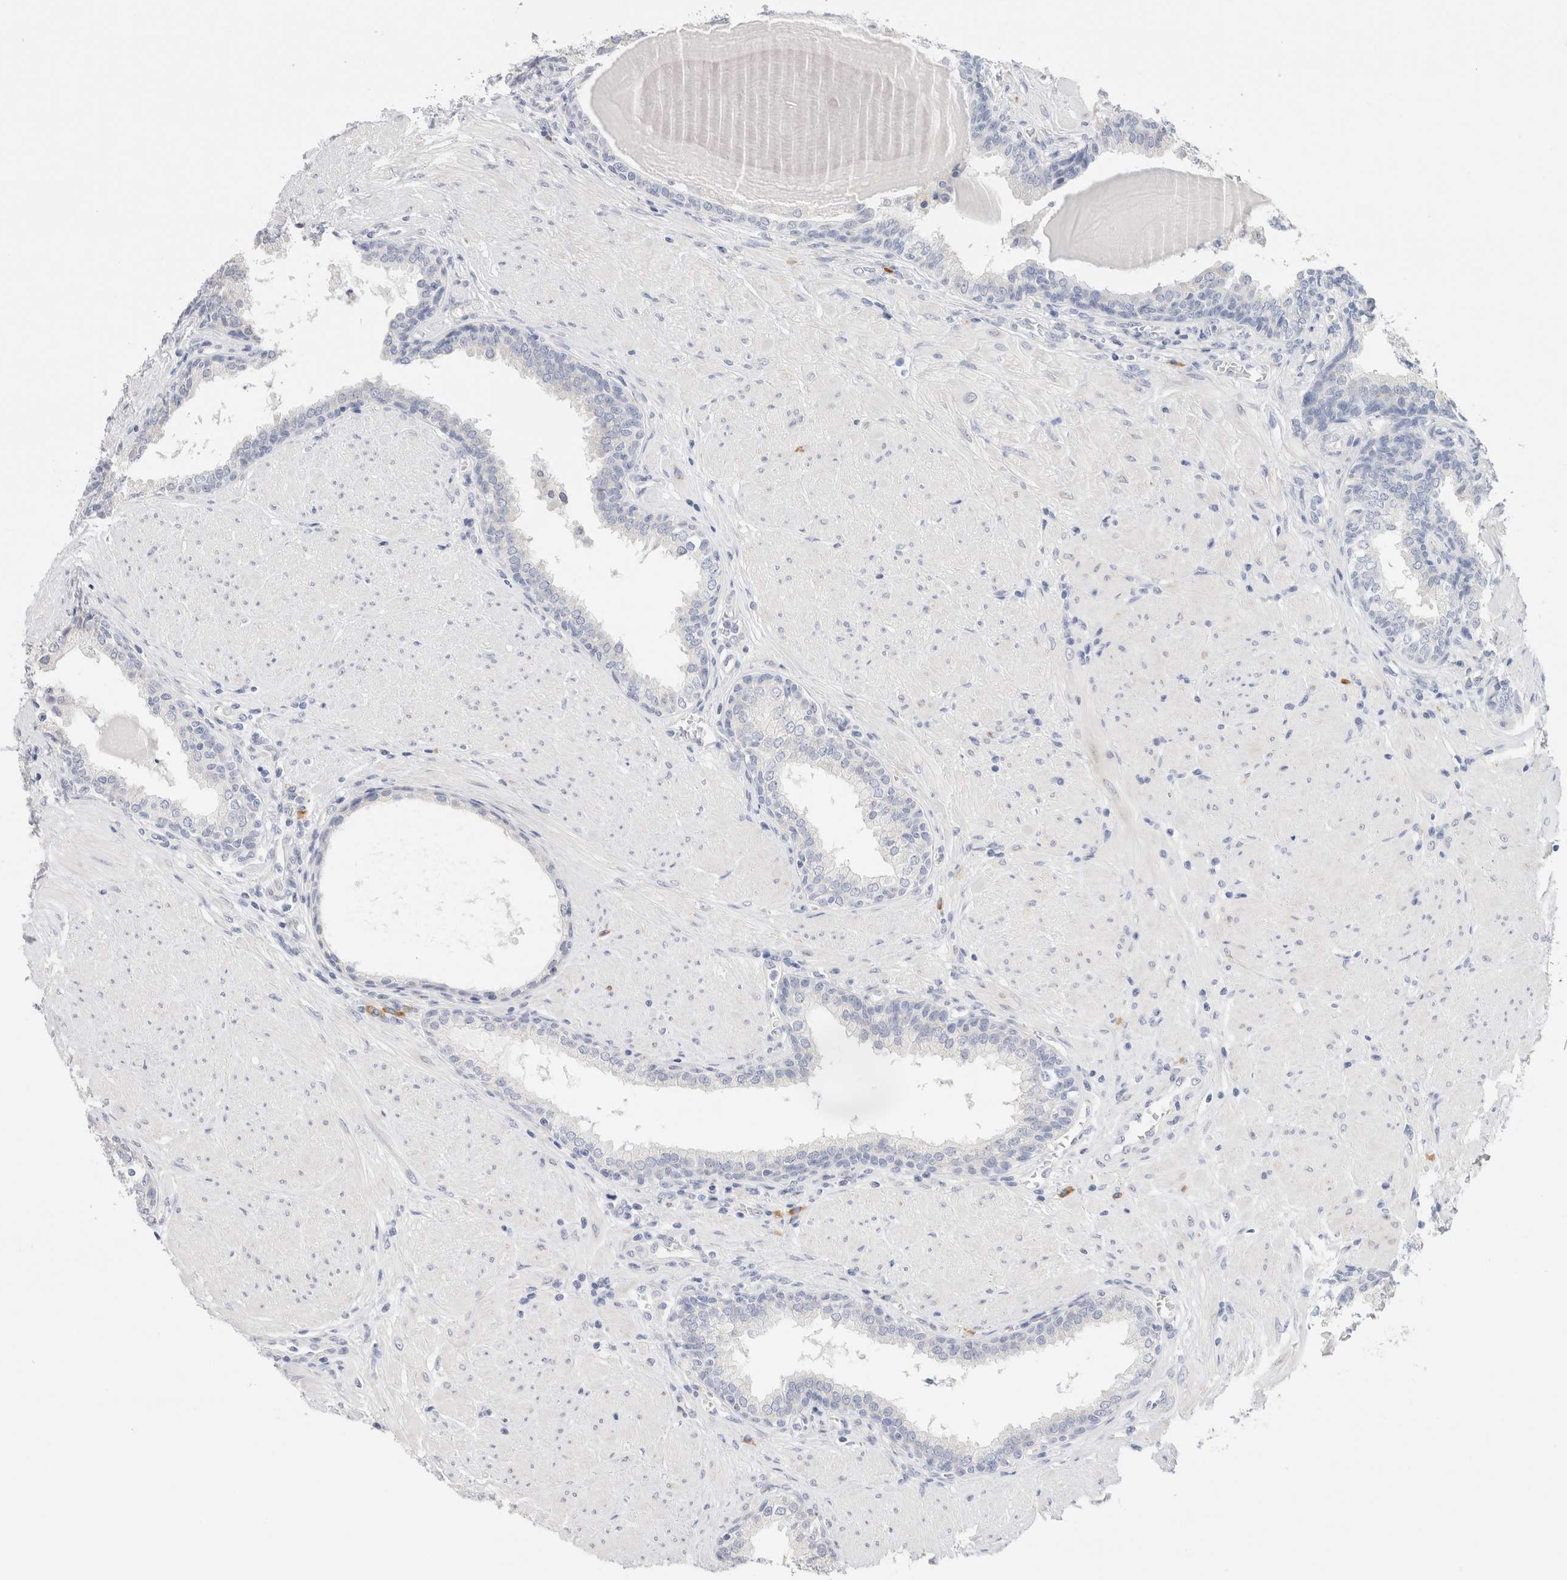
{"staining": {"intensity": "negative", "quantity": "none", "location": "none"}, "tissue": "prostate", "cell_type": "Glandular cells", "image_type": "normal", "snomed": [{"axis": "morphology", "description": "Normal tissue, NOS"}, {"axis": "topography", "description": "Prostate"}], "caption": "This is an IHC histopathology image of unremarkable human prostate. There is no expression in glandular cells.", "gene": "GADD45G", "patient": {"sex": "male", "age": 51}}